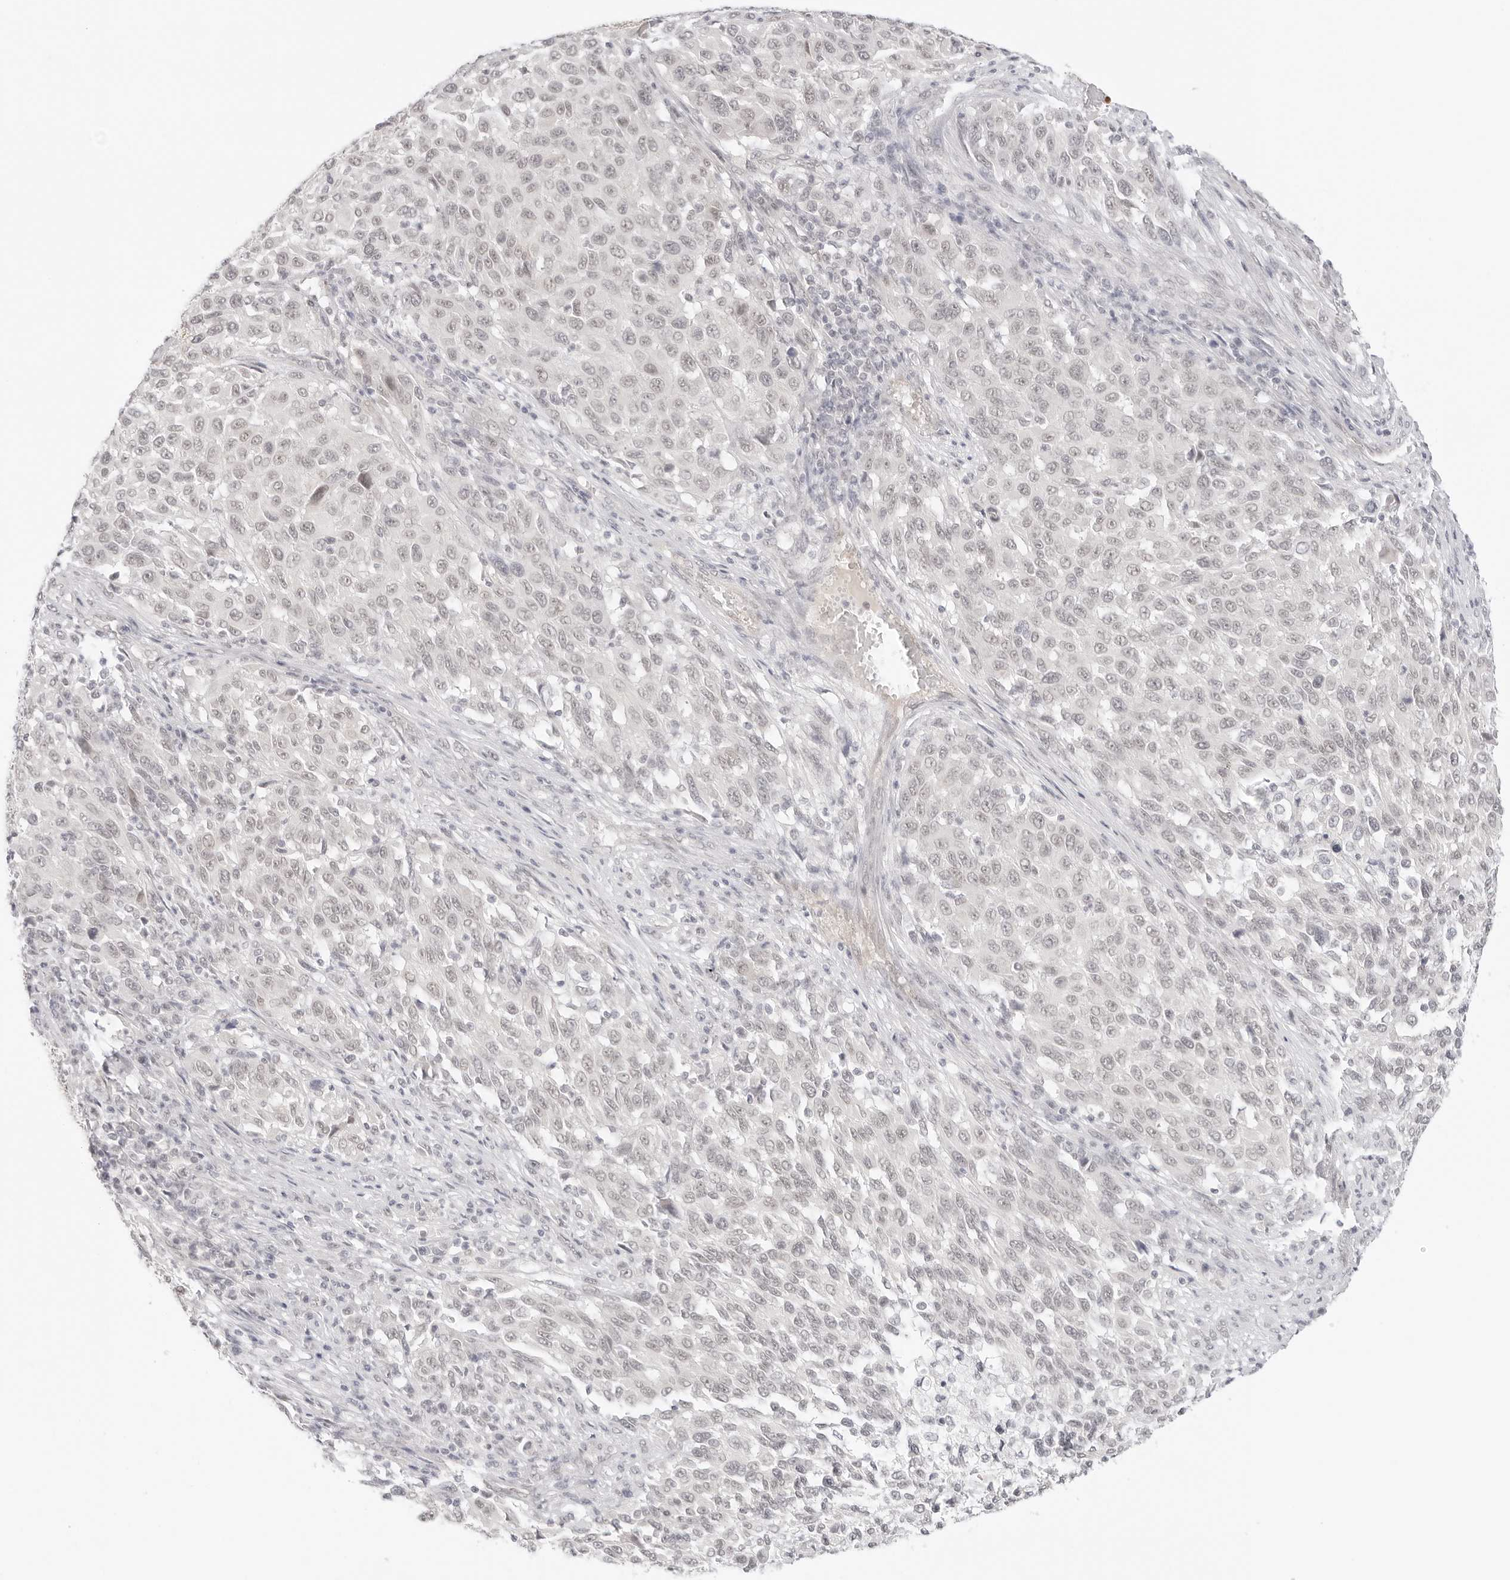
{"staining": {"intensity": "weak", "quantity": "25%-75%", "location": "nuclear"}, "tissue": "melanoma", "cell_type": "Tumor cells", "image_type": "cancer", "snomed": [{"axis": "morphology", "description": "Malignant melanoma, Metastatic site"}, {"axis": "topography", "description": "Lymph node"}], "caption": "A low amount of weak nuclear staining is appreciated in about 25%-75% of tumor cells in malignant melanoma (metastatic site) tissue.", "gene": "MED18", "patient": {"sex": "male", "age": 61}}